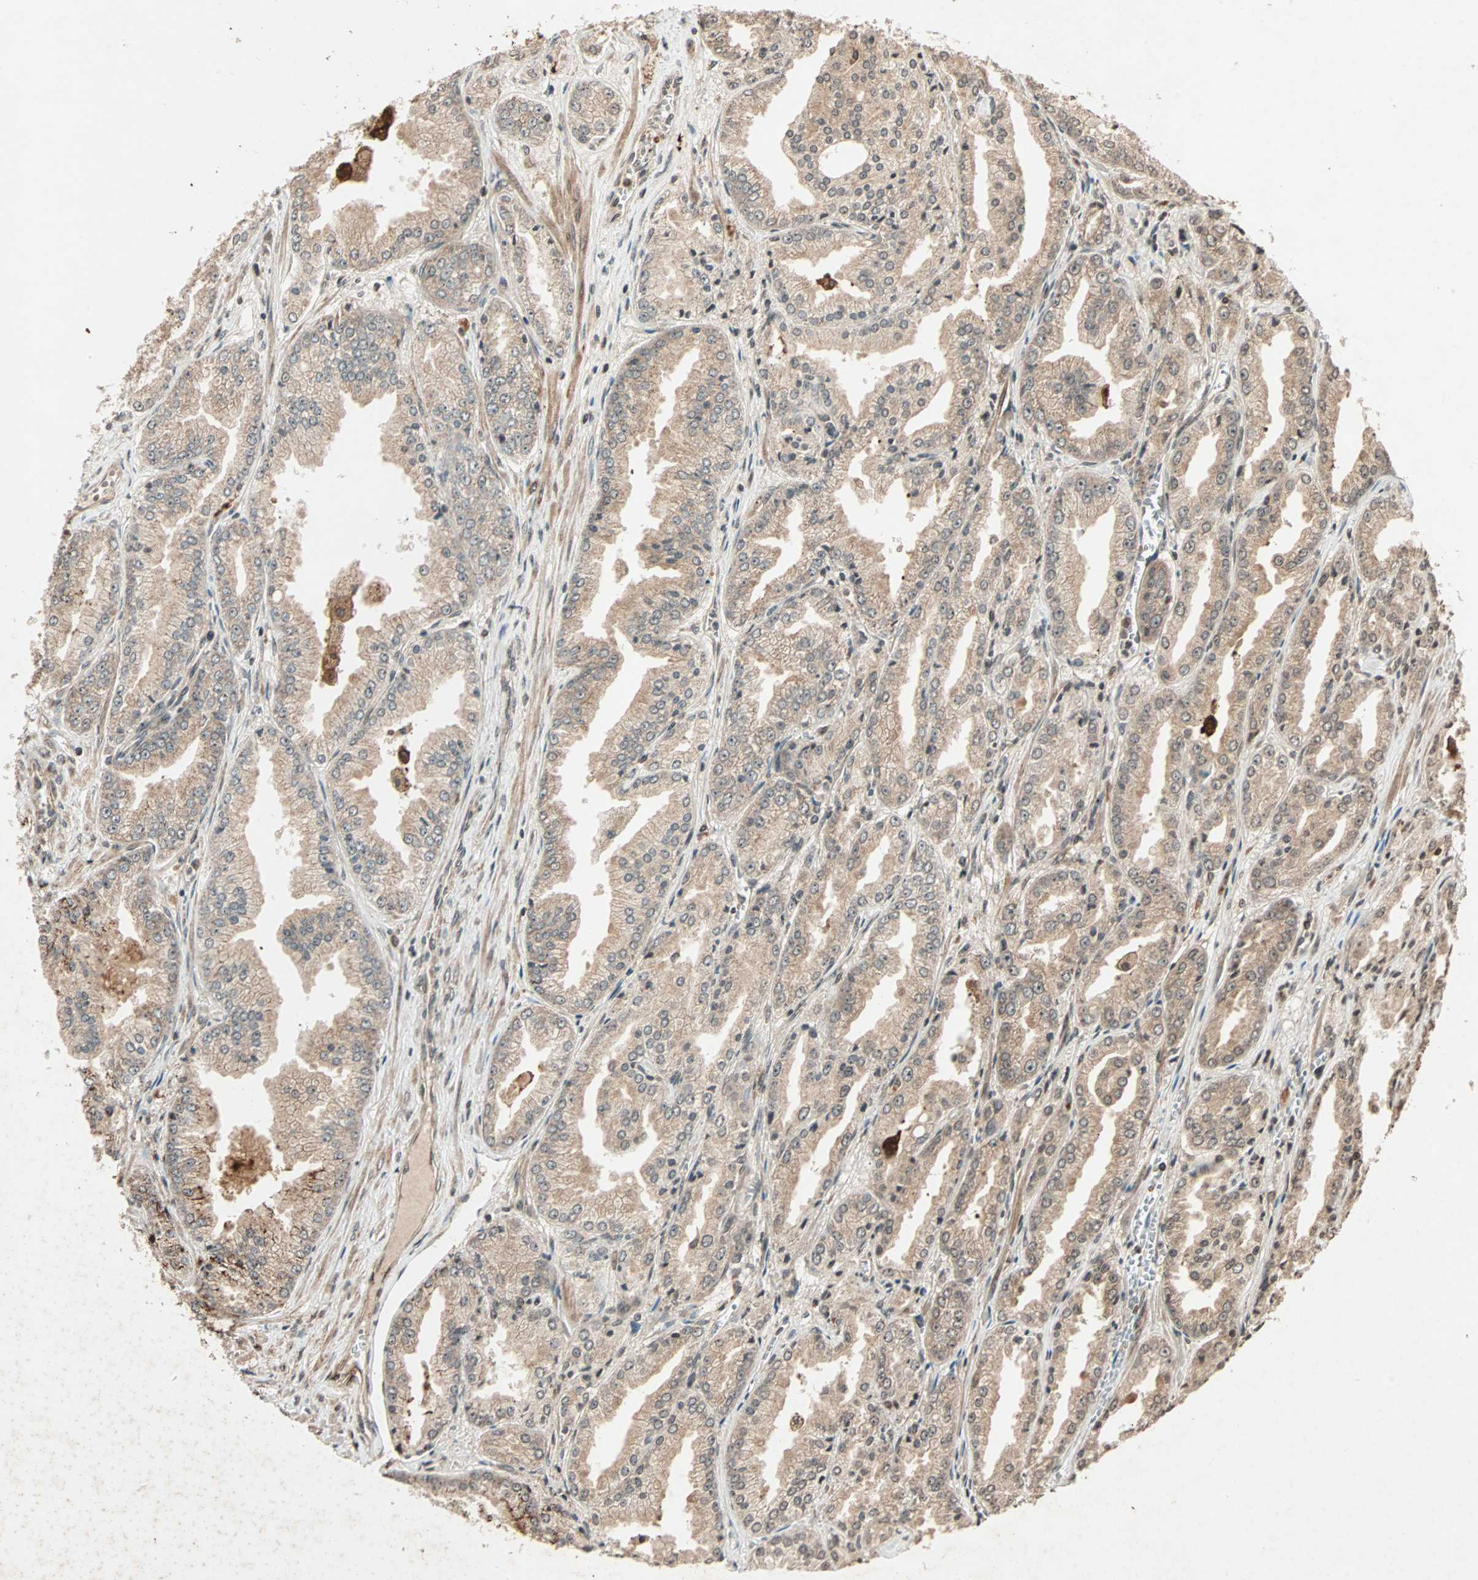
{"staining": {"intensity": "moderate", "quantity": ">75%", "location": "cytoplasmic/membranous"}, "tissue": "prostate cancer", "cell_type": "Tumor cells", "image_type": "cancer", "snomed": [{"axis": "morphology", "description": "Adenocarcinoma, High grade"}, {"axis": "topography", "description": "Prostate"}], "caption": "Human prostate high-grade adenocarcinoma stained with a protein marker demonstrates moderate staining in tumor cells.", "gene": "RFFL", "patient": {"sex": "male", "age": 61}}